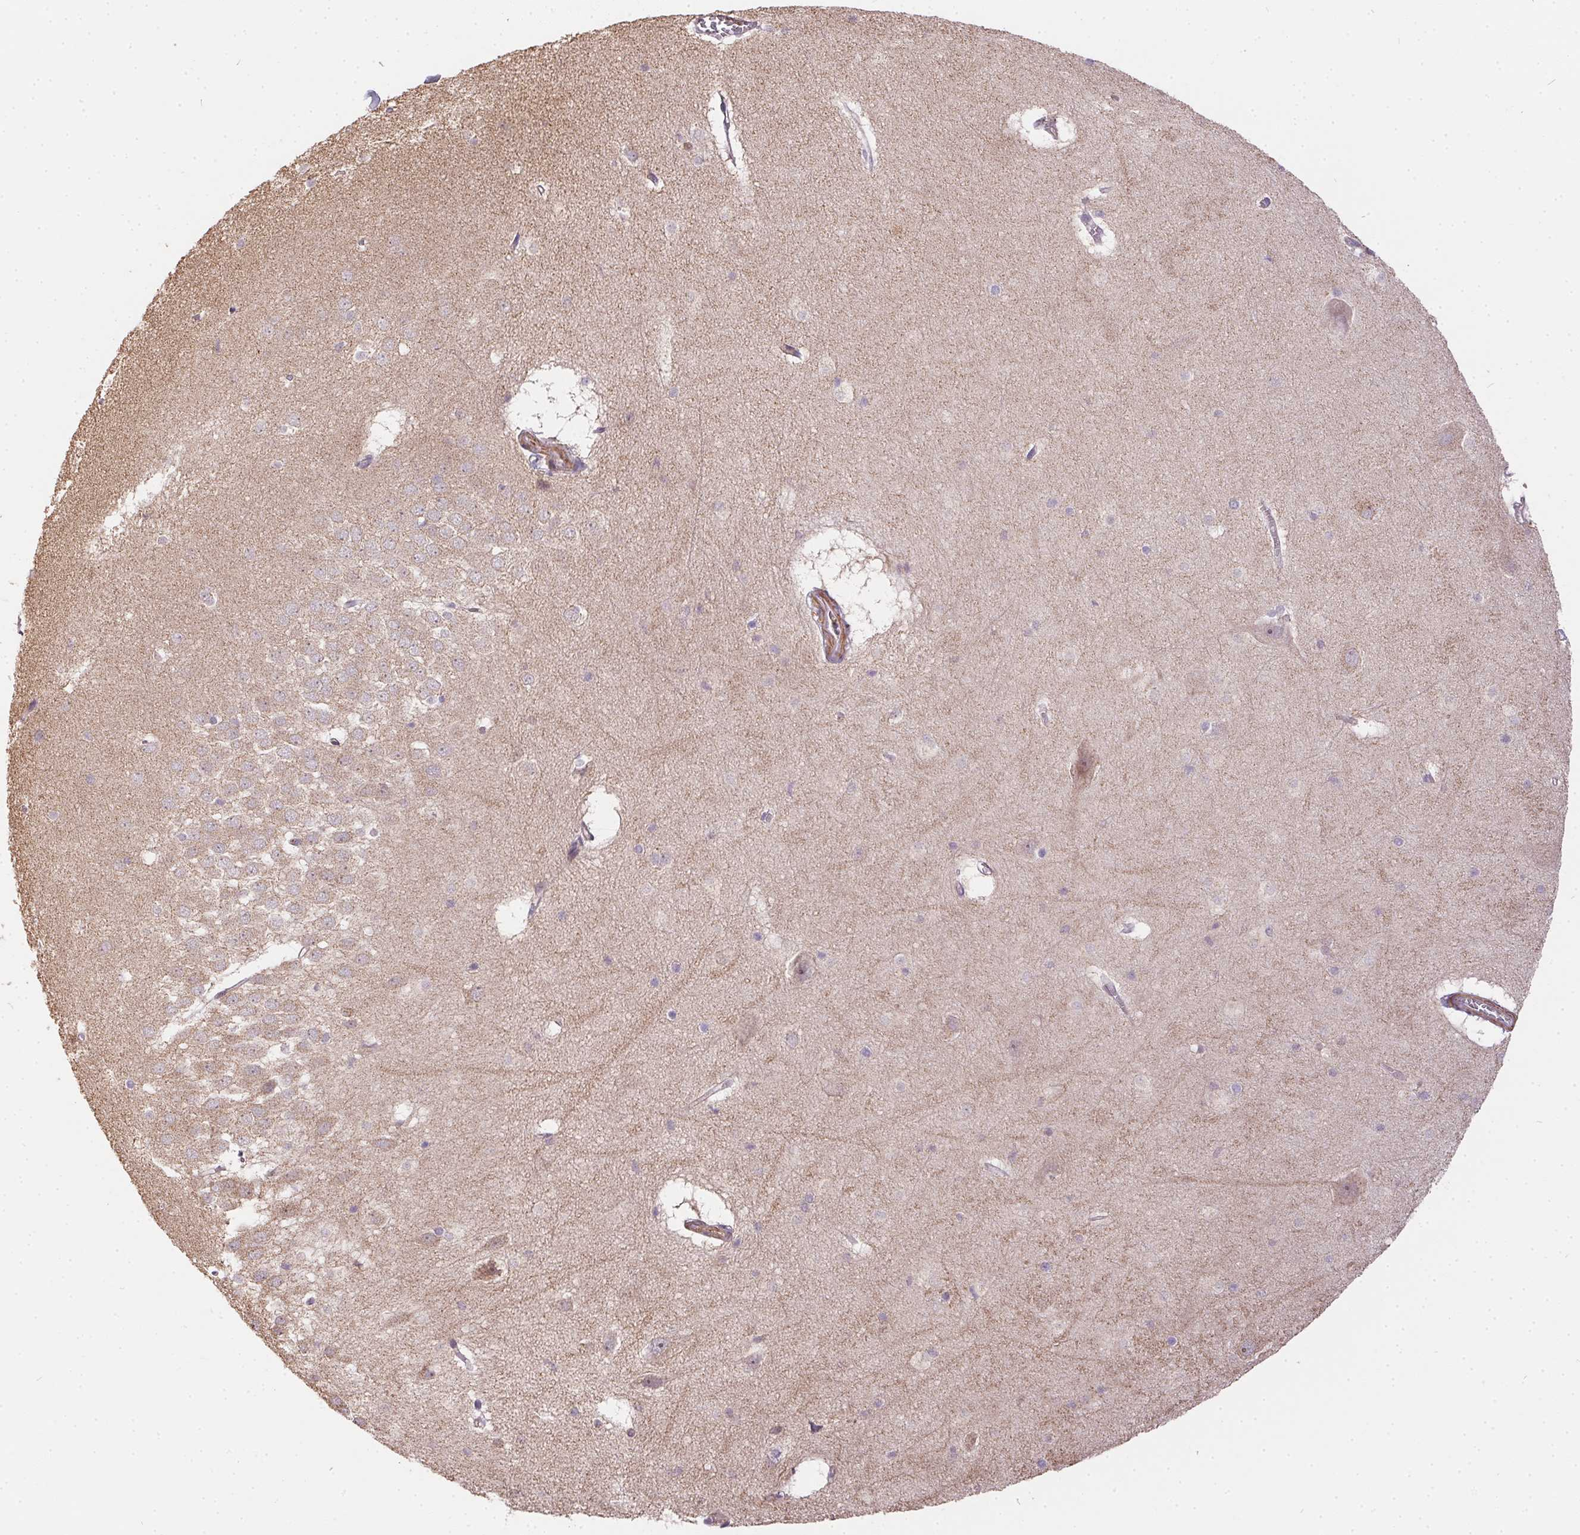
{"staining": {"intensity": "weak", "quantity": "<25%", "location": "cytoplasmic/membranous"}, "tissue": "hippocampus", "cell_type": "Glial cells", "image_type": "normal", "snomed": [{"axis": "morphology", "description": "Normal tissue, NOS"}, {"axis": "topography", "description": "Hippocampus"}], "caption": "This image is of unremarkable hippocampus stained with IHC to label a protein in brown with the nuclei are counter-stained blue. There is no expression in glial cells. (DAB immunohistochemistry (IHC), high magnification).", "gene": "REV3L", "patient": {"sex": "male", "age": 45}}